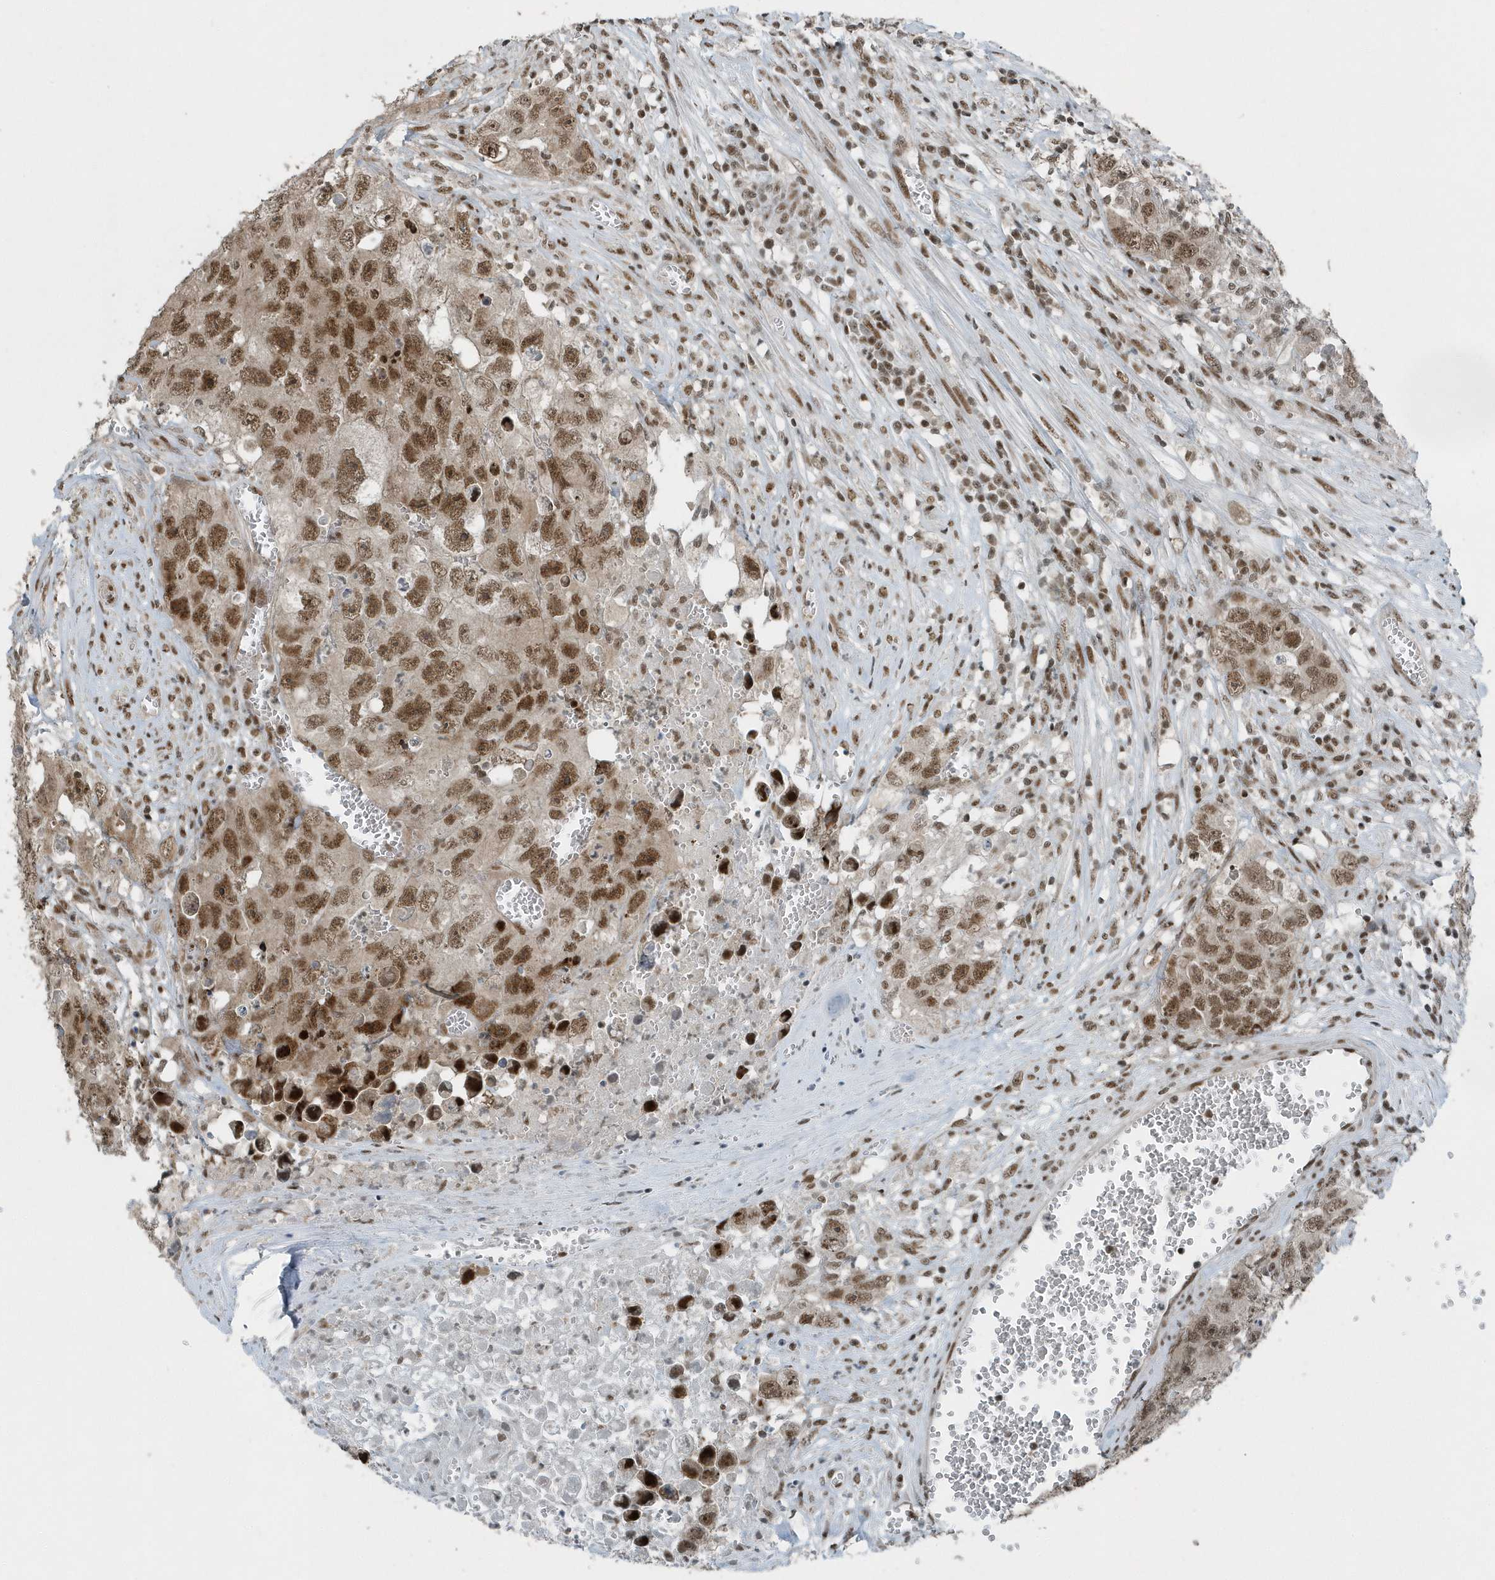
{"staining": {"intensity": "moderate", "quantity": ">75%", "location": "nuclear"}, "tissue": "testis cancer", "cell_type": "Tumor cells", "image_type": "cancer", "snomed": [{"axis": "morphology", "description": "Seminoma, NOS"}, {"axis": "morphology", "description": "Carcinoma, Embryonal, NOS"}, {"axis": "topography", "description": "Testis"}], "caption": "Immunohistochemistry (IHC) (DAB) staining of human testis cancer (seminoma) displays moderate nuclear protein expression in about >75% of tumor cells. (IHC, brightfield microscopy, high magnification).", "gene": "YTHDC1", "patient": {"sex": "male", "age": 43}}